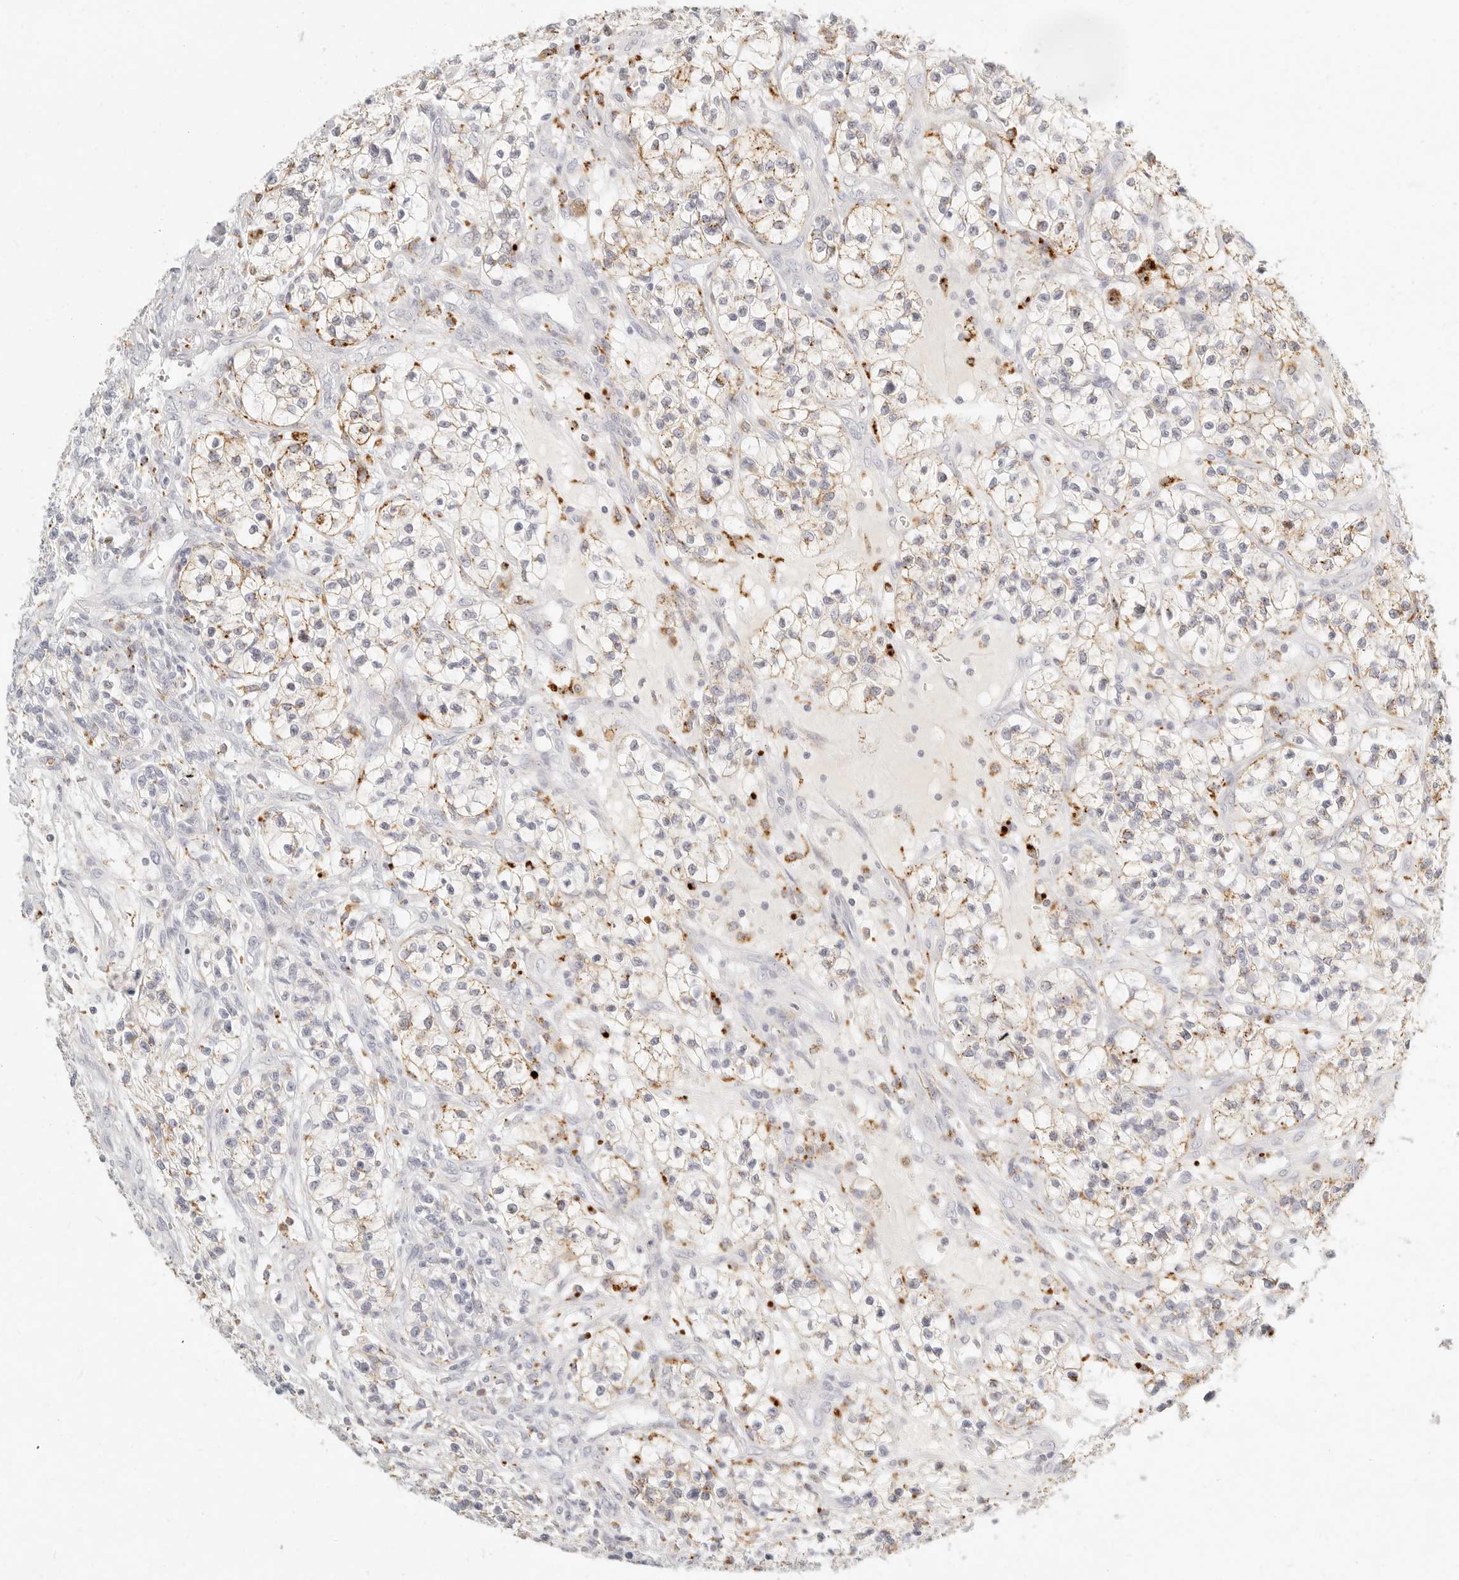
{"staining": {"intensity": "moderate", "quantity": "<25%", "location": "cytoplasmic/membranous"}, "tissue": "renal cancer", "cell_type": "Tumor cells", "image_type": "cancer", "snomed": [{"axis": "morphology", "description": "Adenocarcinoma, NOS"}, {"axis": "topography", "description": "Kidney"}], "caption": "The micrograph shows a brown stain indicating the presence of a protein in the cytoplasmic/membranous of tumor cells in adenocarcinoma (renal).", "gene": "RNASET2", "patient": {"sex": "female", "age": 57}}